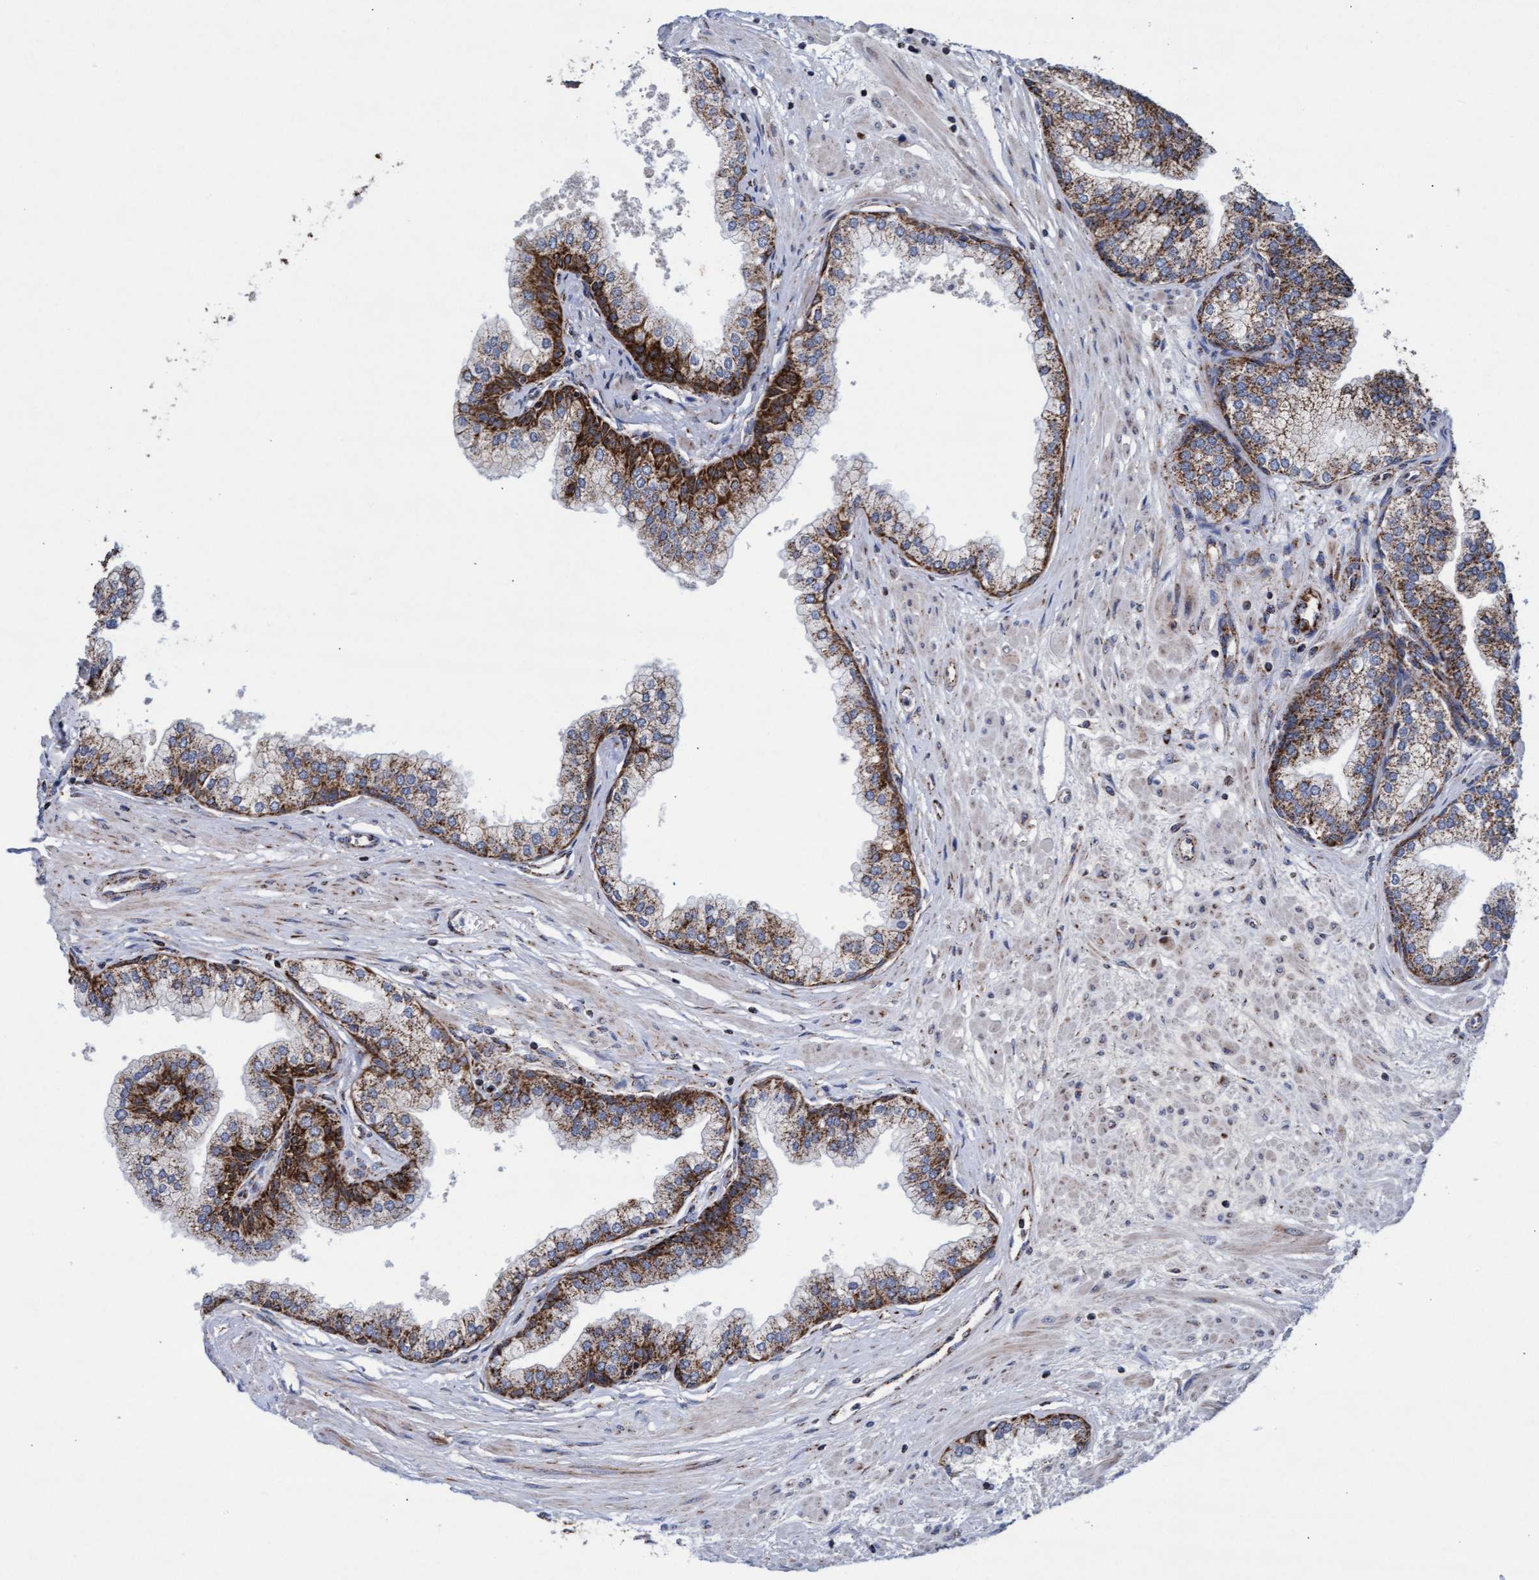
{"staining": {"intensity": "strong", "quantity": ">75%", "location": "cytoplasmic/membranous"}, "tissue": "prostate", "cell_type": "Glandular cells", "image_type": "normal", "snomed": [{"axis": "morphology", "description": "Normal tissue, NOS"}, {"axis": "morphology", "description": "Urothelial carcinoma, Low grade"}, {"axis": "topography", "description": "Urinary bladder"}, {"axis": "topography", "description": "Prostate"}], "caption": "IHC micrograph of unremarkable human prostate stained for a protein (brown), which demonstrates high levels of strong cytoplasmic/membranous expression in approximately >75% of glandular cells.", "gene": "MRPL38", "patient": {"sex": "male", "age": 60}}